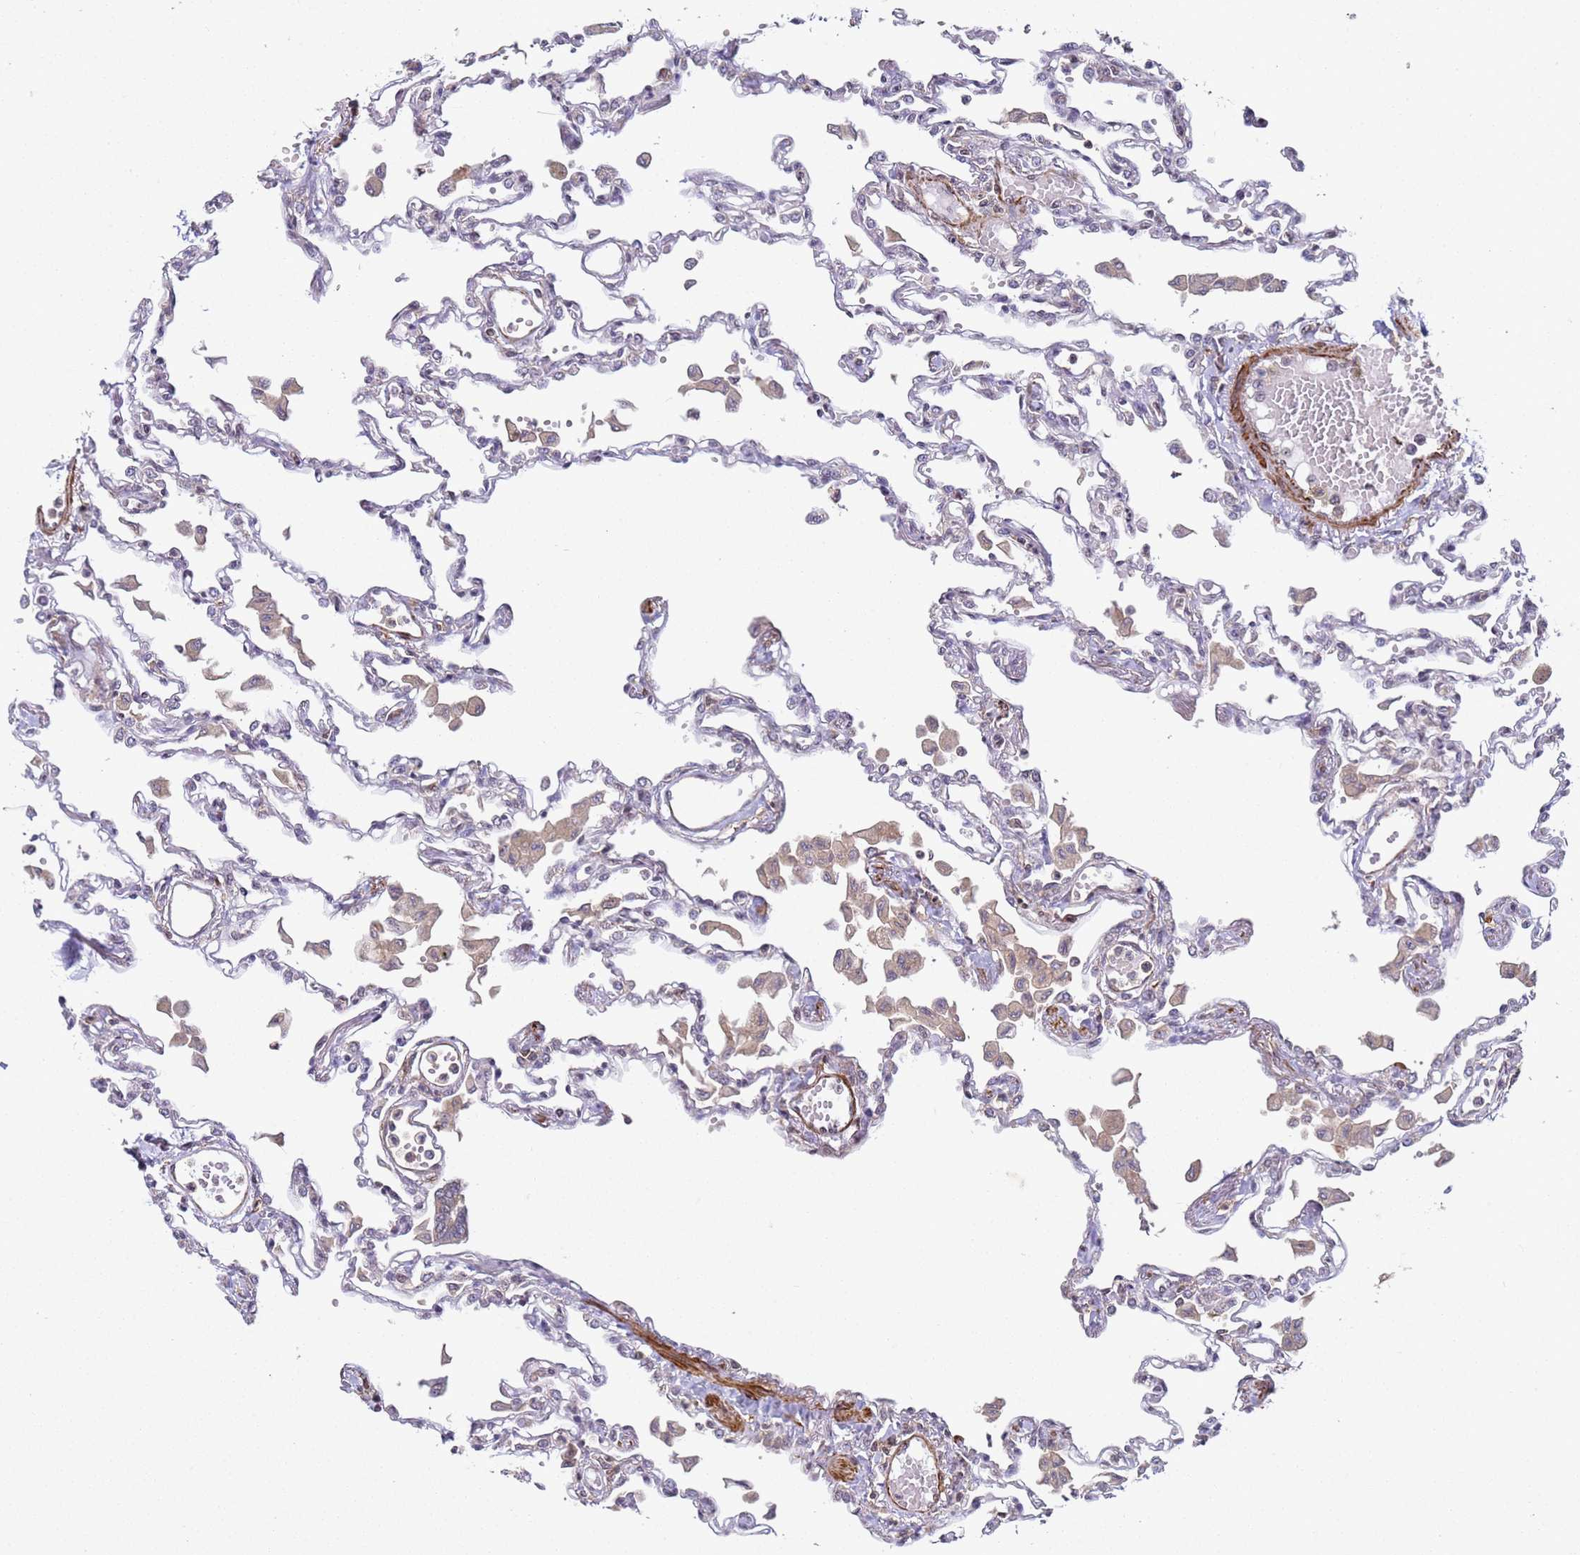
{"staining": {"intensity": "negative", "quantity": "none", "location": "none"}, "tissue": "lung", "cell_type": "Alveolar cells", "image_type": "normal", "snomed": [{"axis": "morphology", "description": "Normal tissue, NOS"}, {"axis": "topography", "description": "Bronchus"}, {"axis": "topography", "description": "Lung"}], "caption": "Immunohistochemistry micrograph of benign lung: lung stained with DAB shows no significant protein positivity in alveolar cells.", "gene": "SNAPC4", "patient": {"sex": "female", "age": 49}}